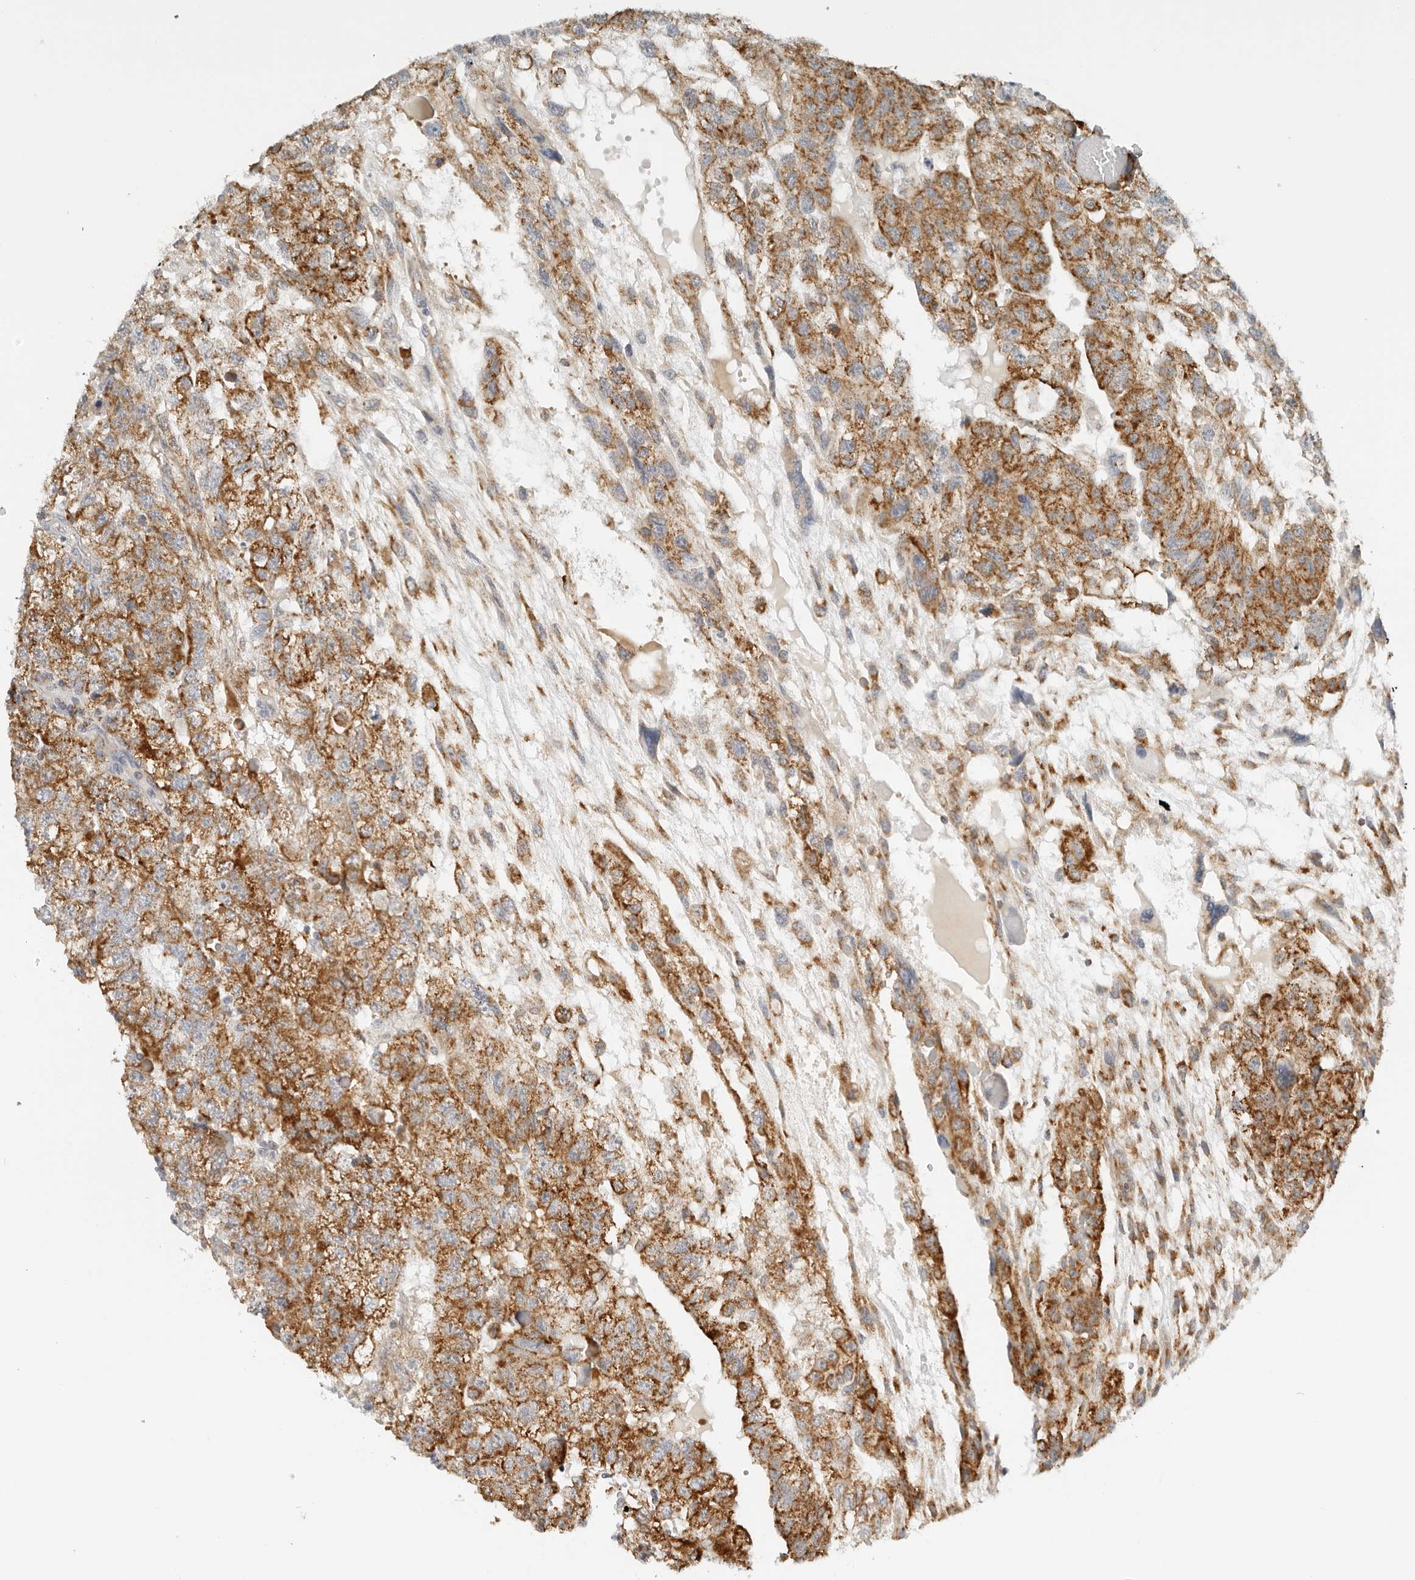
{"staining": {"intensity": "strong", "quantity": ">75%", "location": "cytoplasmic/membranous"}, "tissue": "testis cancer", "cell_type": "Tumor cells", "image_type": "cancer", "snomed": [{"axis": "morphology", "description": "Carcinoma, Embryonal, NOS"}, {"axis": "topography", "description": "Testis"}], "caption": "Immunohistochemistry histopathology image of neoplastic tissue: human testis cancer stained using immunohistochemistry (IHC) demonstrates high levels of strong protein expression localized specifically in the cytoplasmic/membranous of tumor cells, appearing as a cytoplasmic/membranous brown color.", "gene": "RC3H1", "patient": {"sex": "male", "age": 36}}